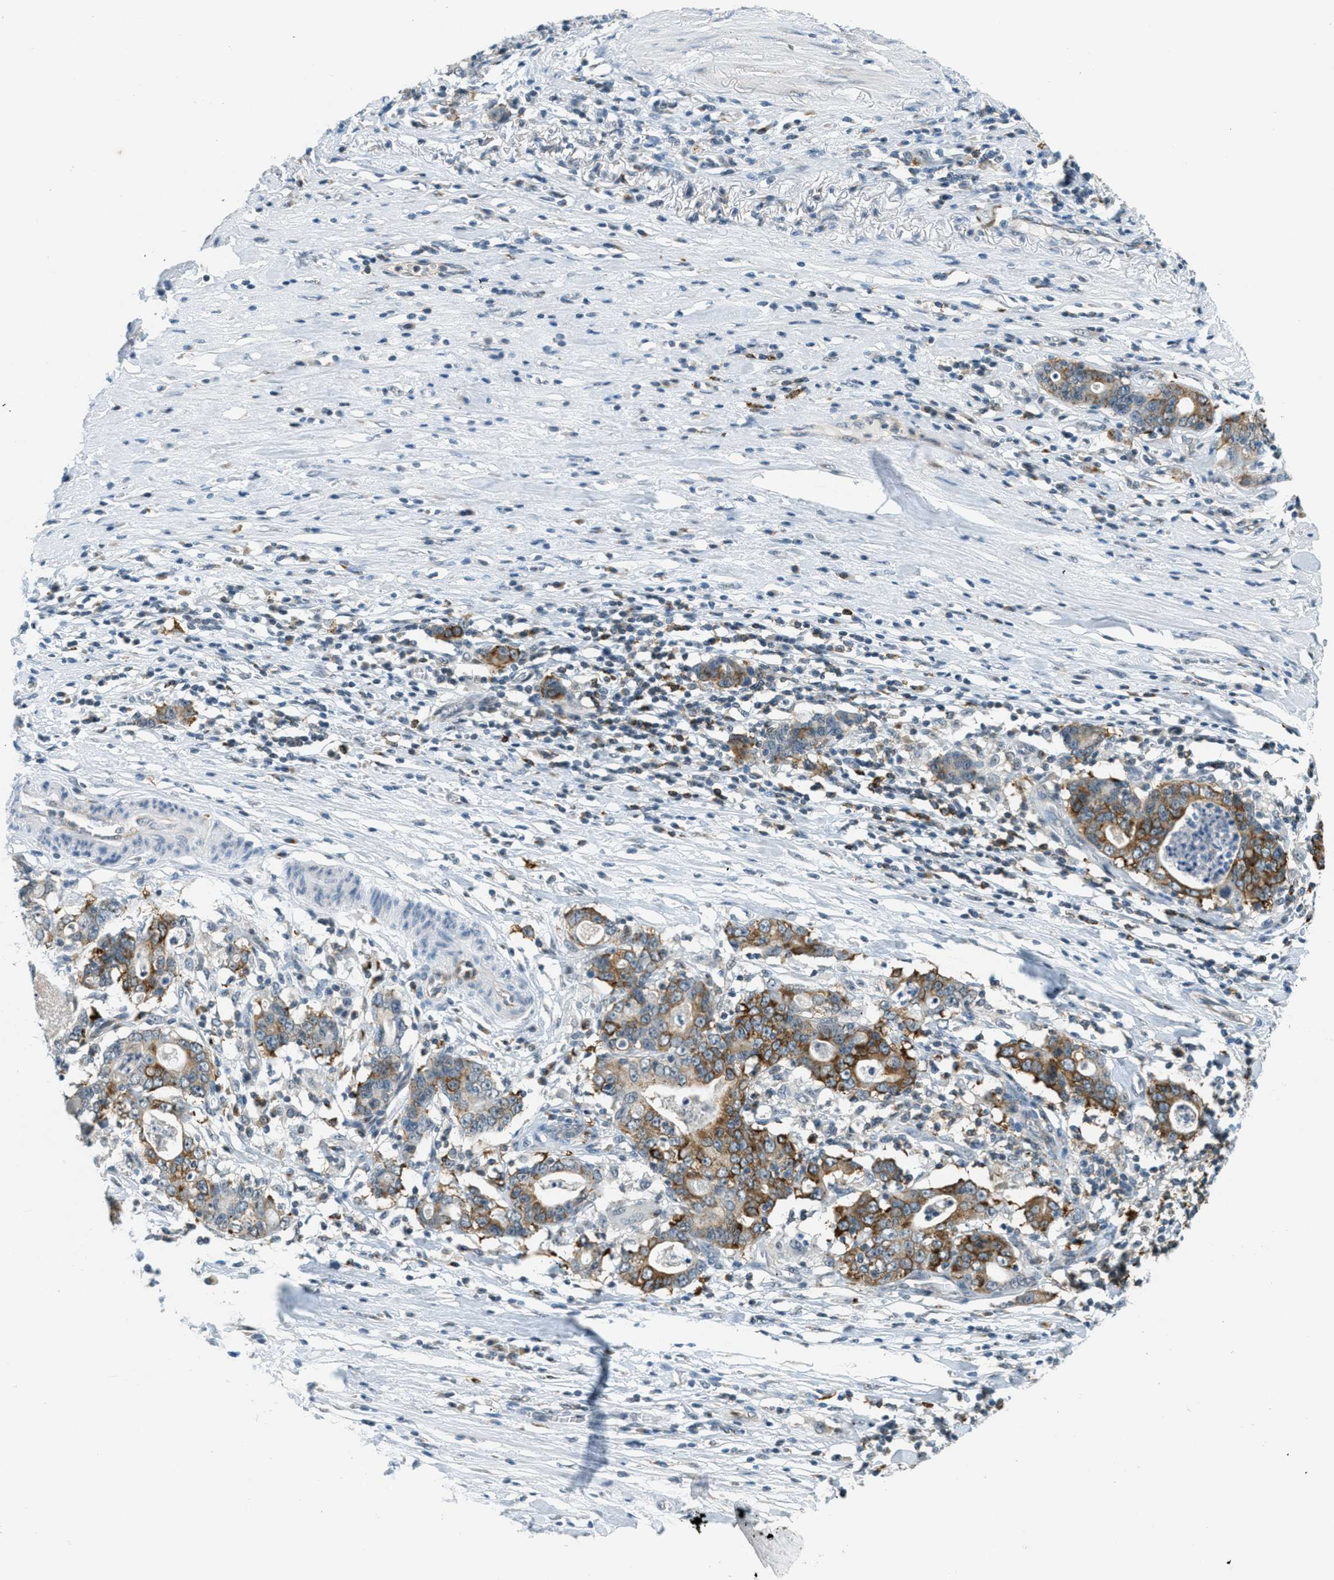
{"staining": {"intensity": "moderate", "quantity": ">75%", "location": "cytoplasmic/membranous"}, "tissue": "stomach cancer", "cell_type": "Tumor cells", "image_type": "cancer", "snomed": [{"axis": "morphology", "description": "Adenocarcinoma, NOS"}, {"axis": "topography", "description": "Stomach, lower"}], "caption": "The micrograph displays immunohistochemical staining of stomach cancer. There is moderate cytoplasmic/membranous expression is appreciated in about >75% of tumor cells.", "gene": "FYN", "patient": {"sex": "female", "age": 72}}